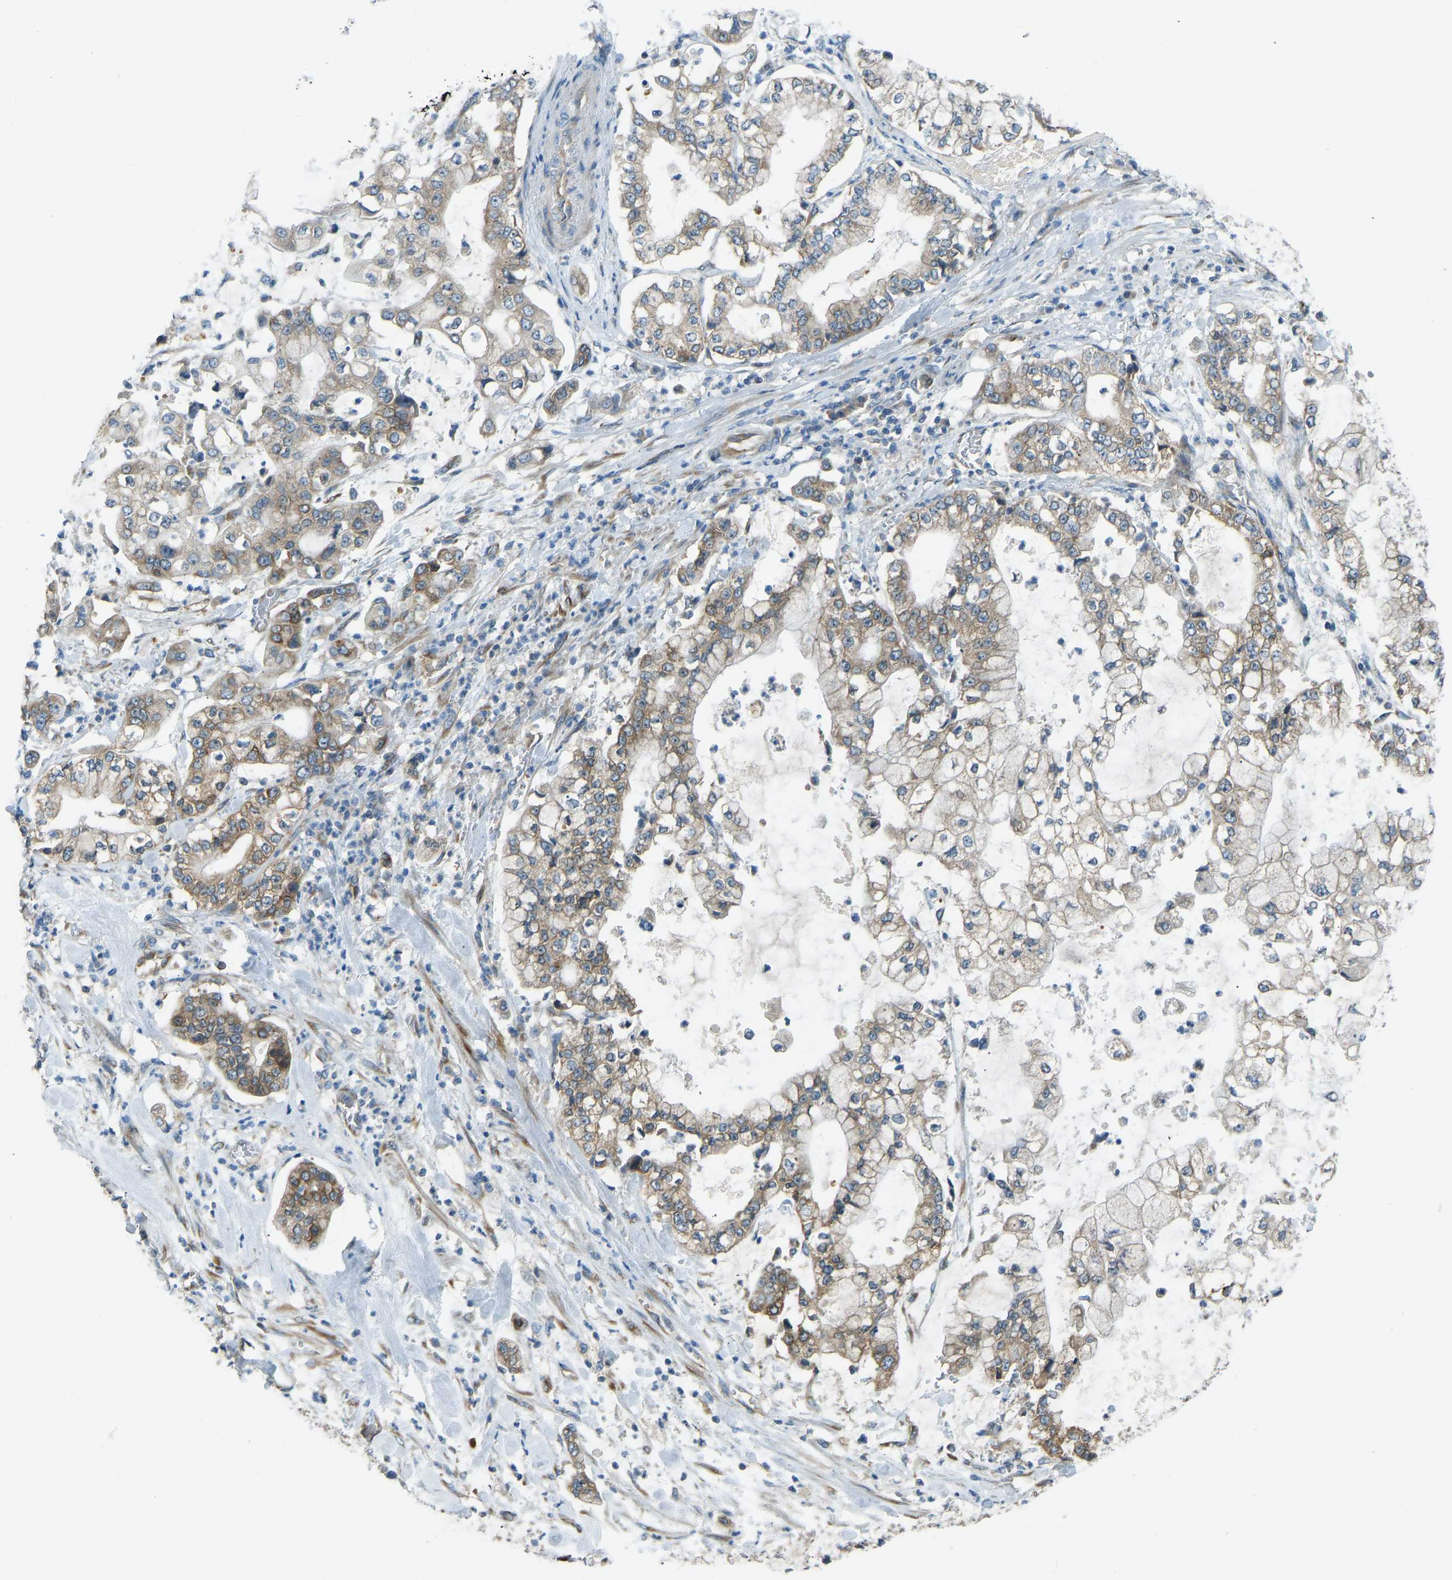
{"staining": {"intensity": "moderate", "quantity": ">75%", "location": "cytoplasmic/membranous"}, "tissue": "stomach cancer", "cell_type": "Tumor cells", "image_type": "cancer", "snomed": [{"axis": "morphology", "description": "Adenocarcinoma, NOS"}, {"axis": "topography", "description": "Stomach"}], "caption": "This photomicrograph exhibits adenocarcinoma (stomach) stained with IHC to label a protein in brown. The cytoplasmic/membranous of tumor cells show moderate positivity for the protein. Nuclei are counter-stained blue.", "gene": "STAU2", "patient": {"sex": "male", "age": 76}}